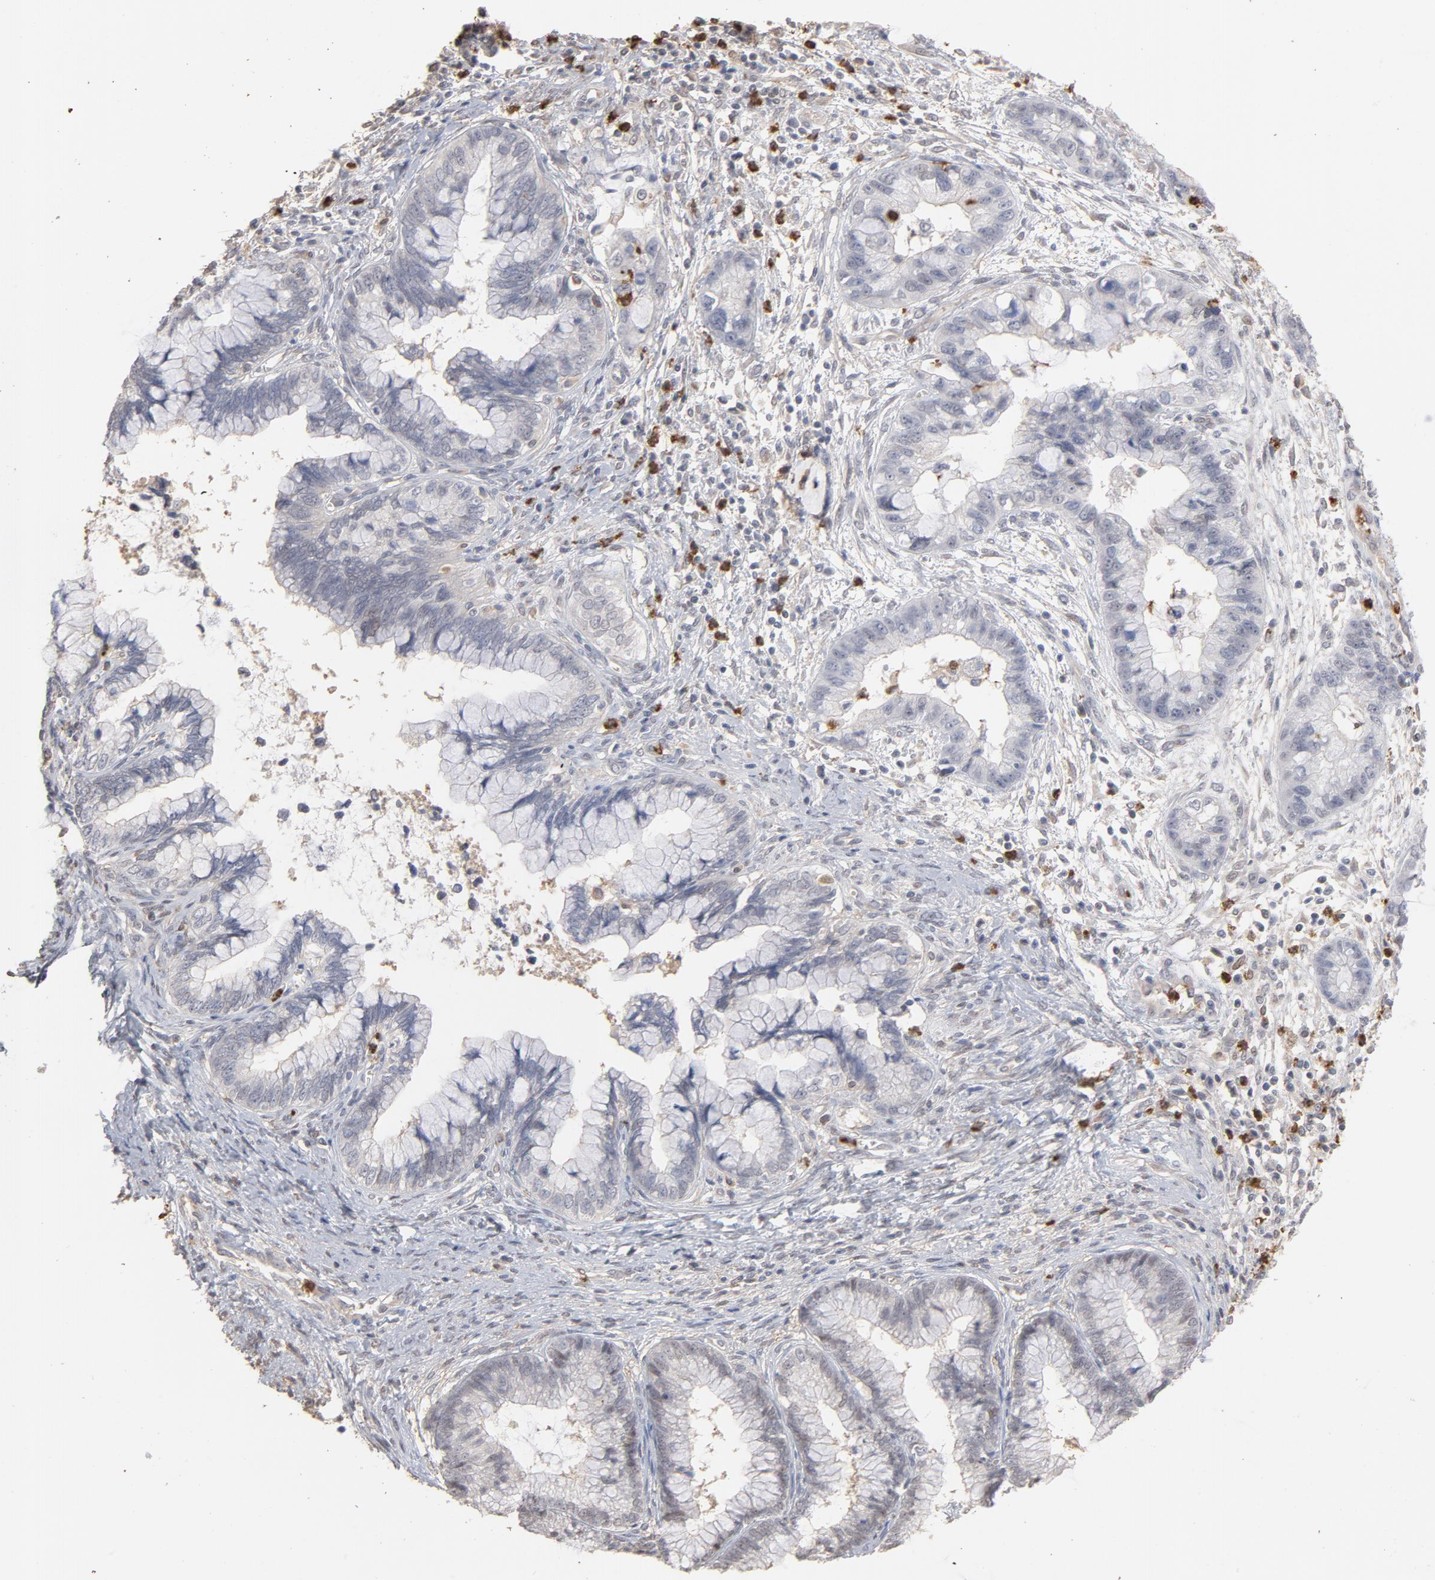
{"staining": {"intensity": "weak", "quantity": "<25%", "location": "nuclear"}, "tissue": "cervical cancer", "cell_type": "Tumor cells", "image_type": "cancer", "snomed": [{"axis": "morphology", "description": "Adenocarcinoma, NOS"}, {"axis": "topography", "description": "Cervix"}], "caption": "High power microscopy image of an immunohistochemistry (IHC) histopathology image of adenocarcinoma (cervical), revealing no significant positivity in tumor cells.", "gene": "PNMA1", "patient": {"sex": "female", "age": 44}}